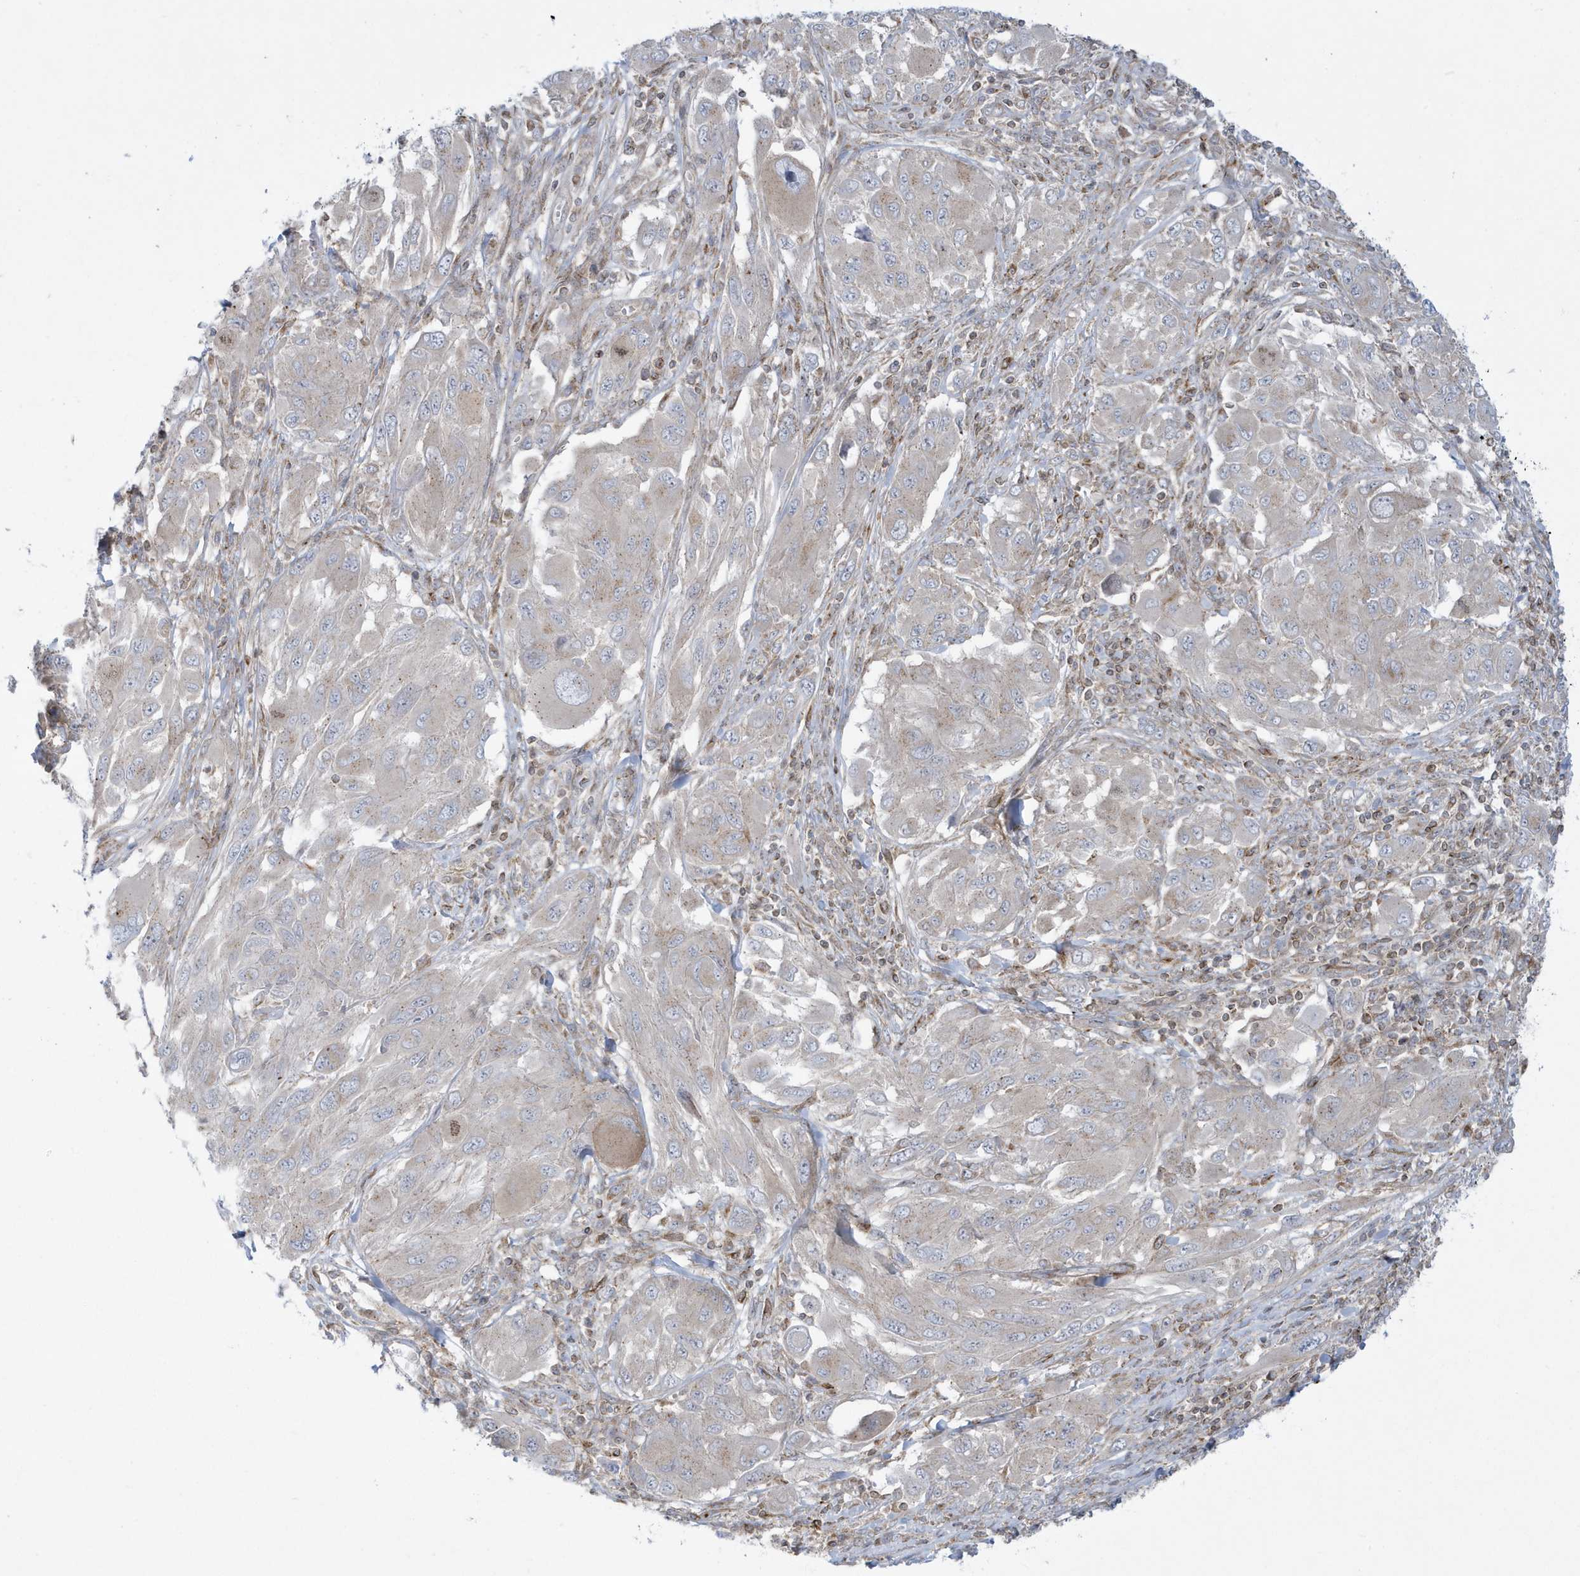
{"staining": {"intensity": "negative", "quantity": "none", "location": "none"}, "tissue": "melanoma", "cell_type": "Tumor cells", "image_type": "cancer", "snomed": [{"axis": "morphology", "description": "Malignant melanoma, NOS"}, {"axis": "topography", "description": "Skin"}], "caption": "Immunohistochemical staining of human malignant melanoma exhibits no significant staining in tumor cells.", "gene": "SLAMF9", "patient": {"sex": "female", "age": 91}}